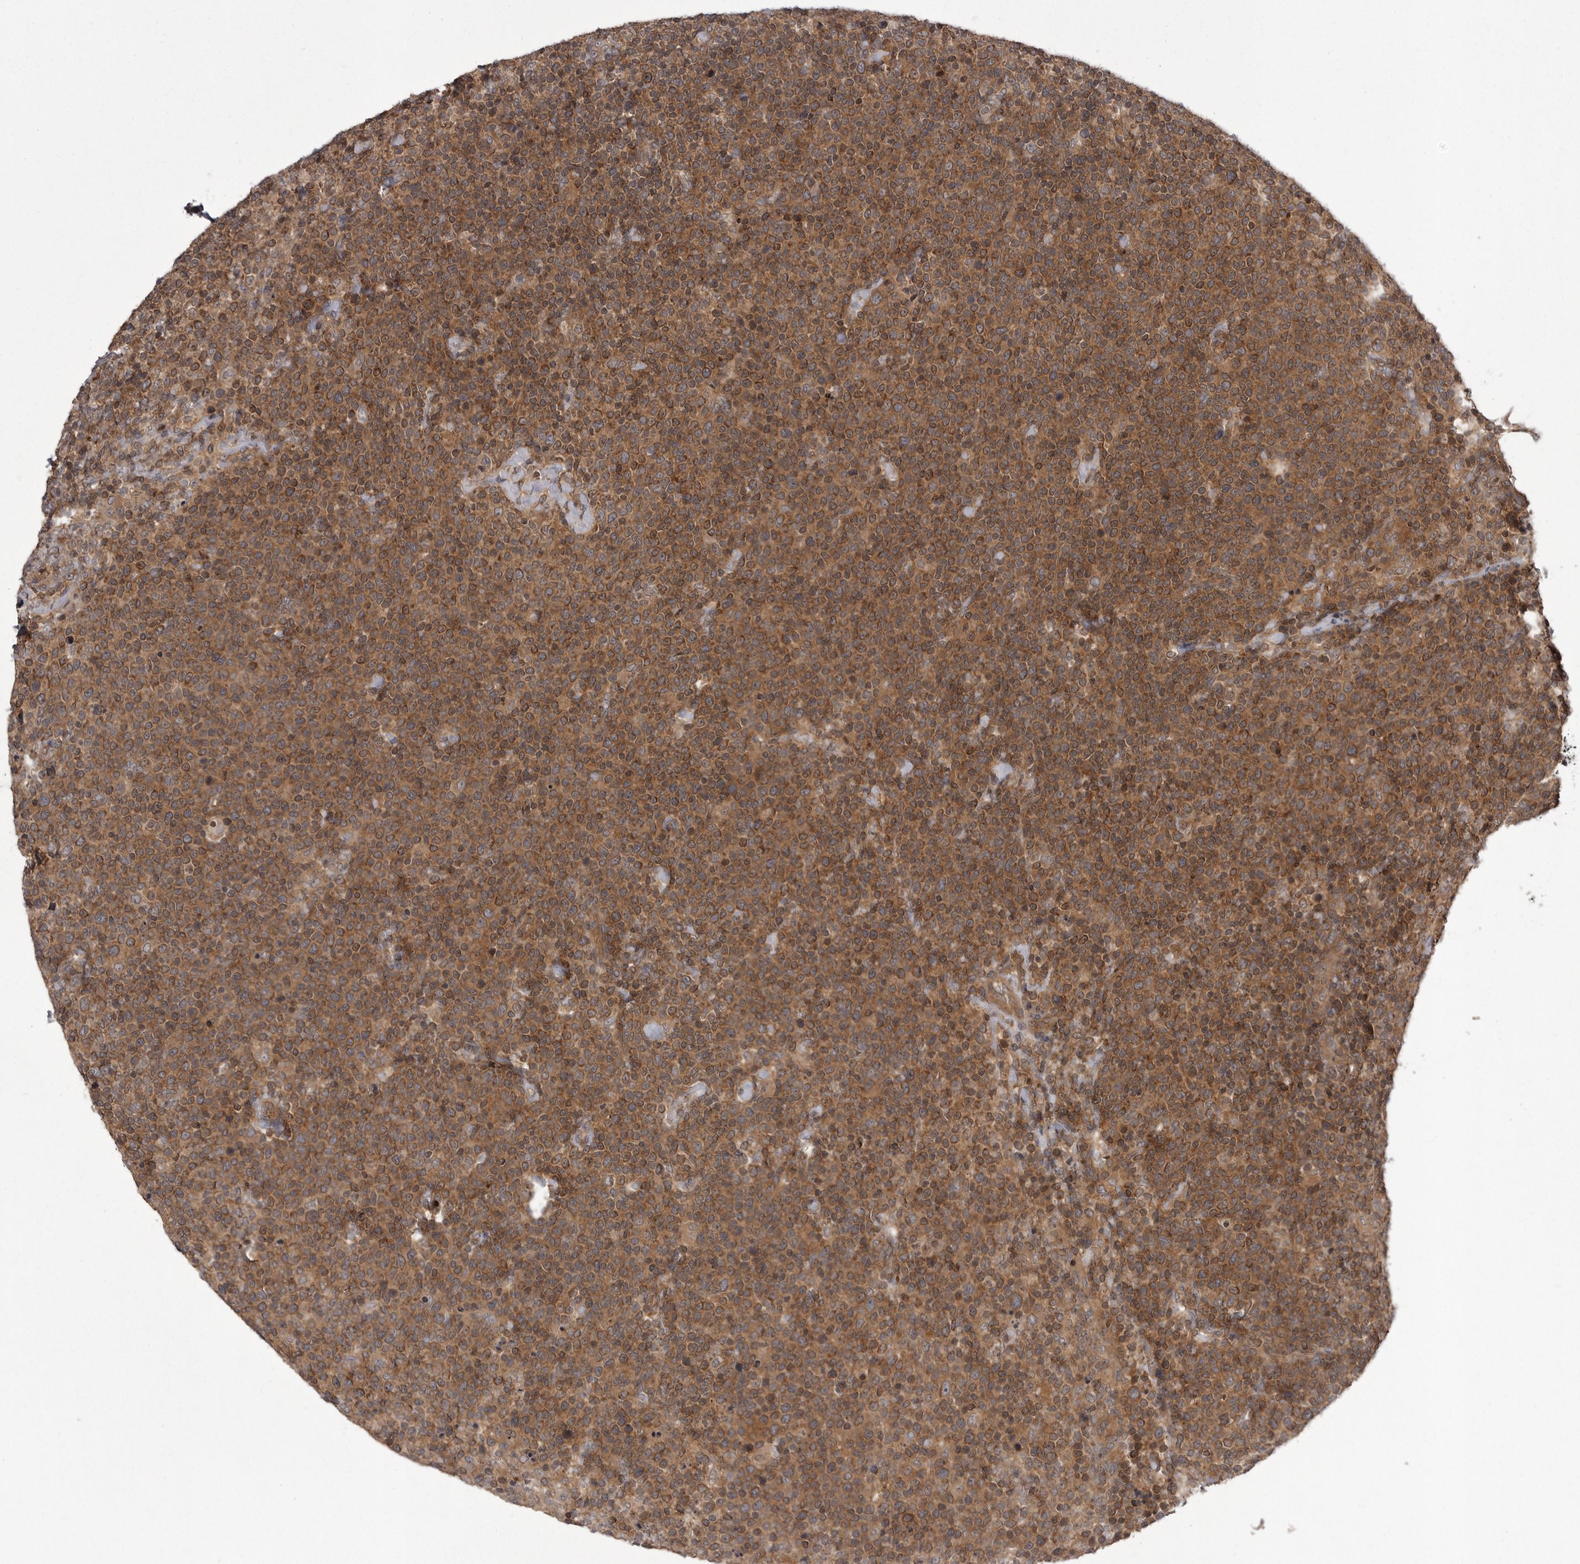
{"staining": {"intensity": "moderate", "quantity": ">75%", "location": "cytoplasmic/membranous"}, "tissue": "lymphoma", "cell_type": "Tumor cells", "image_type": "cancer", "snomed": [{"axis": "morphology", "description": "Malignant lymphoma, non-Hodgkin's type, High grade"}, {"axis": "topography", "description": "Lymph node"}], "caption": "This photomicrograph demonstrates immunohistochemistry staining of lymphoma, with medium moderate cytoplasmic/membranous positivity in about >75% of tumor cells.", "gene": "STK24", "patient": {"sex": "male", "age": 61}}